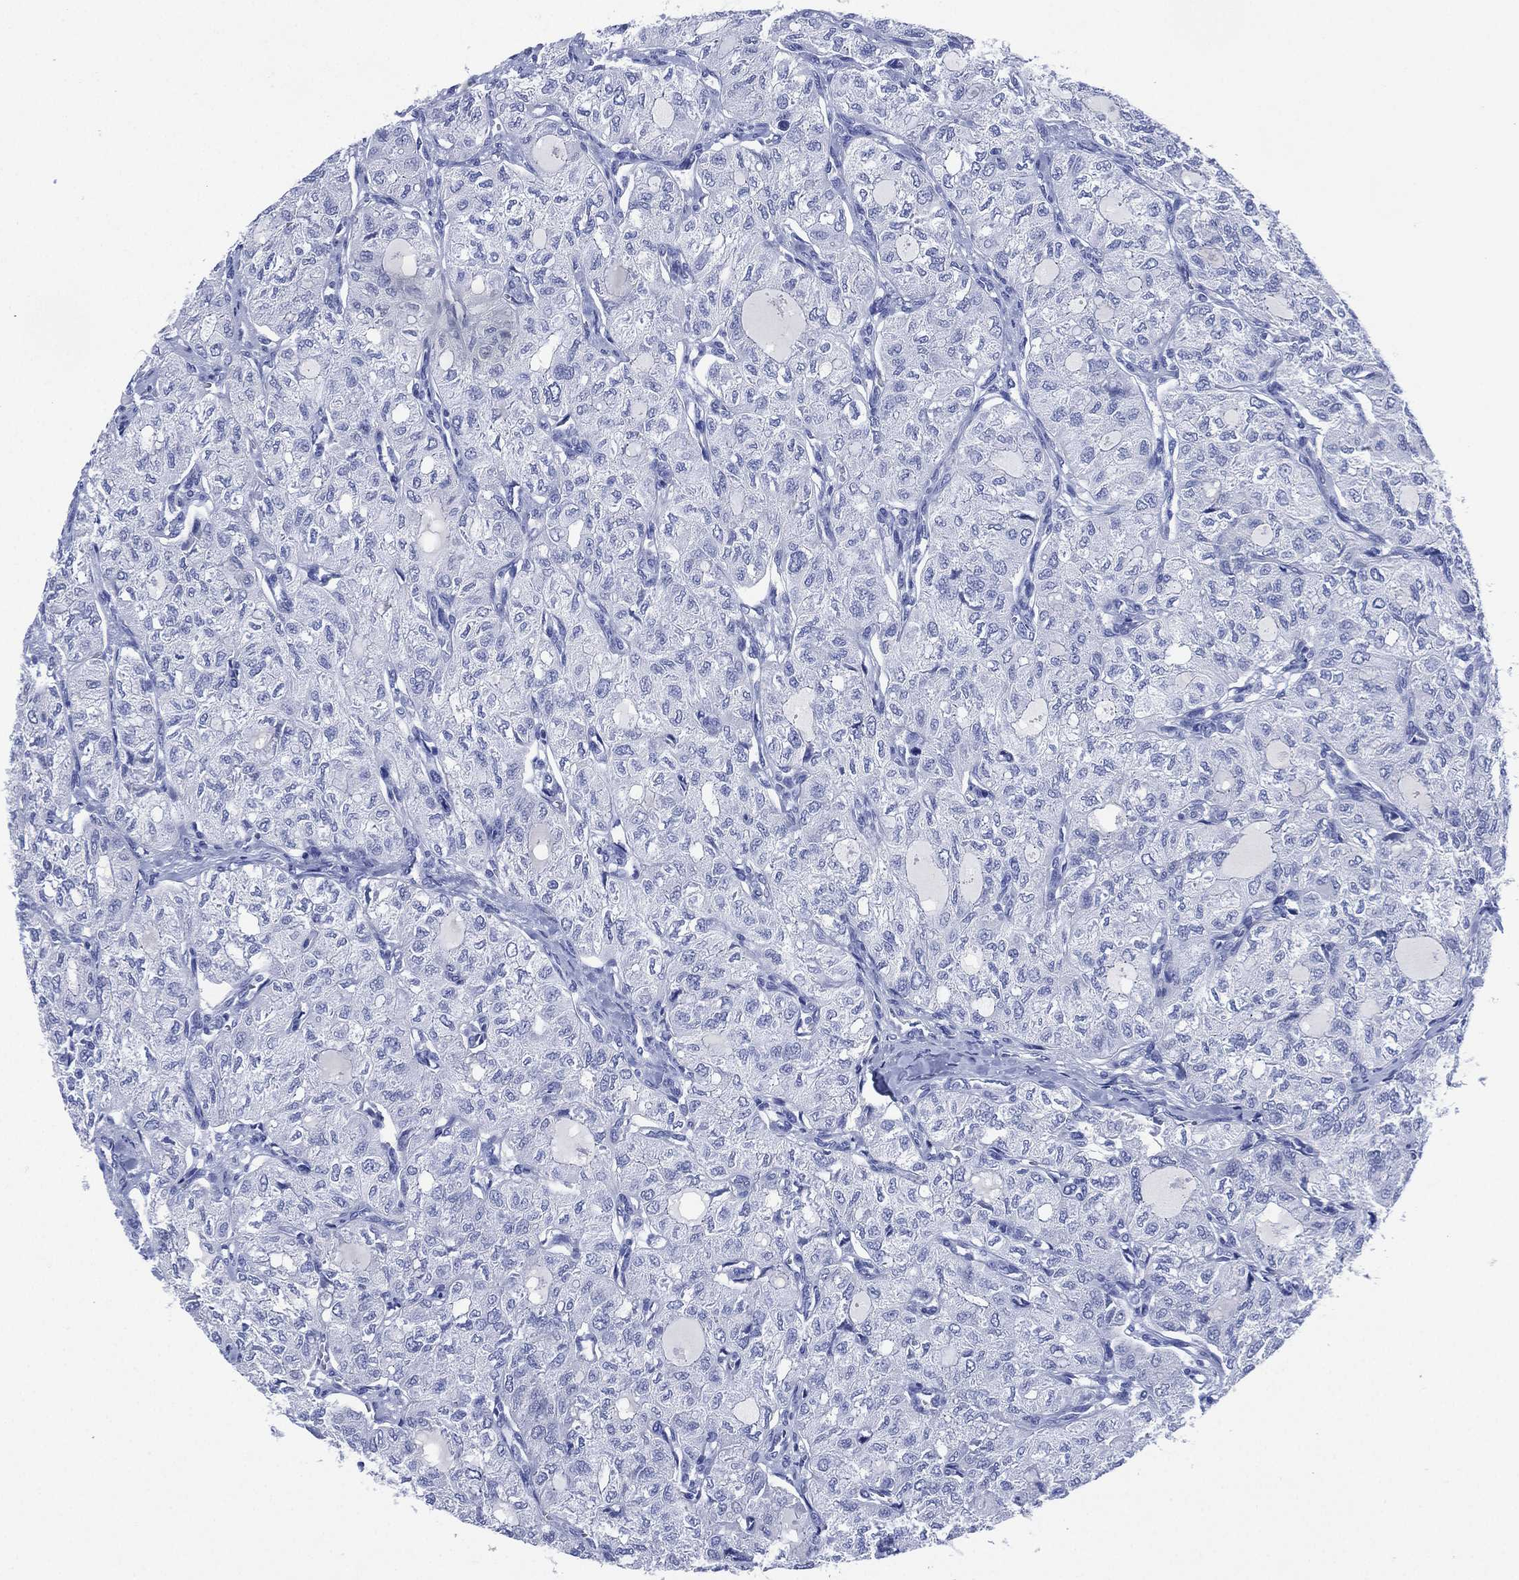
{"staining": {"intensity": "negative", "quantity": "none", "location": "none"}, "tissue": "thyroid cancer", "cell_type": "Tumor cells", "image_type": "cancer", "snomed": [{"axis": "morphology", "description": "Follicular adenoma carcinoma, NOS"}, {"axis": "topography", "description": "Thyroid gland"}], "caption": "Thyroid follicular adenoma carcinoma was stained to show a protein in brown. There is no significant positivity in tumor cells. Brightfield microscopy of immunohistochemistry (IHC) stained with DAB (brown) and hematoxylin (blue), captured at high magnification.", "gene": "SIGLECL1", "patient": {"sex": "male", "age": 75}}